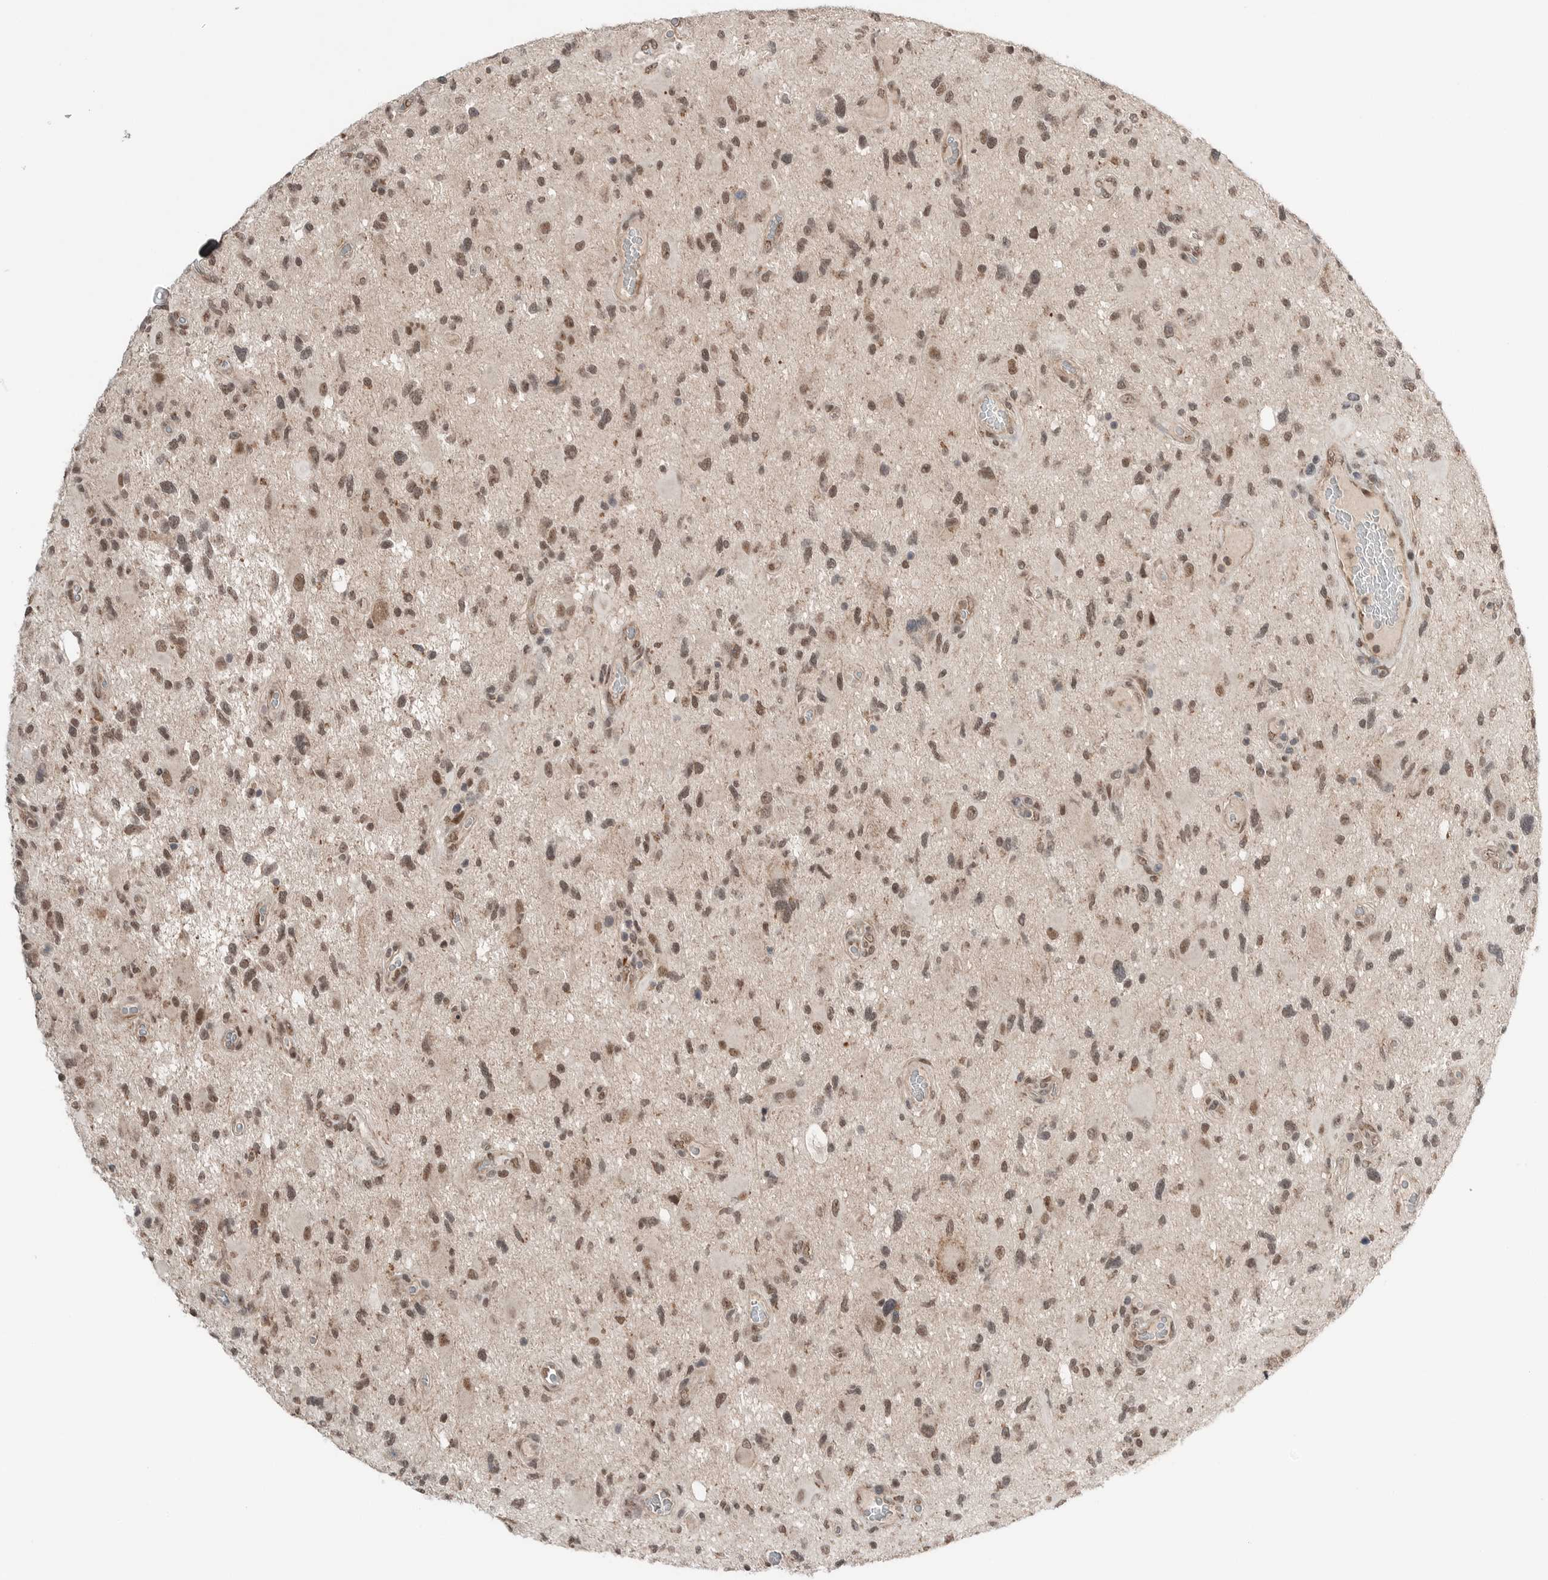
{"staining": {"intensity": "moderate", "quantity": ">75%", "location": "nuclear"}, "tissue": "glioma", "cell_type": "Tumor cells", "image_type": "cancer", "snomed": [{"axis": "morphology", "description": "Glioma, malignant, High grade"}, {"axis": "topography", "description": "Brain"}], "caption": "A histopathology image of glioma stained for a protein displays moderate nuclear brown staining in tumor cells. The staining was performed using DAB to visualize the protein expression in brown, while the nuclei were stained in blue with hematoxylin (Magnification: 20x).", "gene": "NTAQ1", "patient": {"sex": "male", "age": 33}}